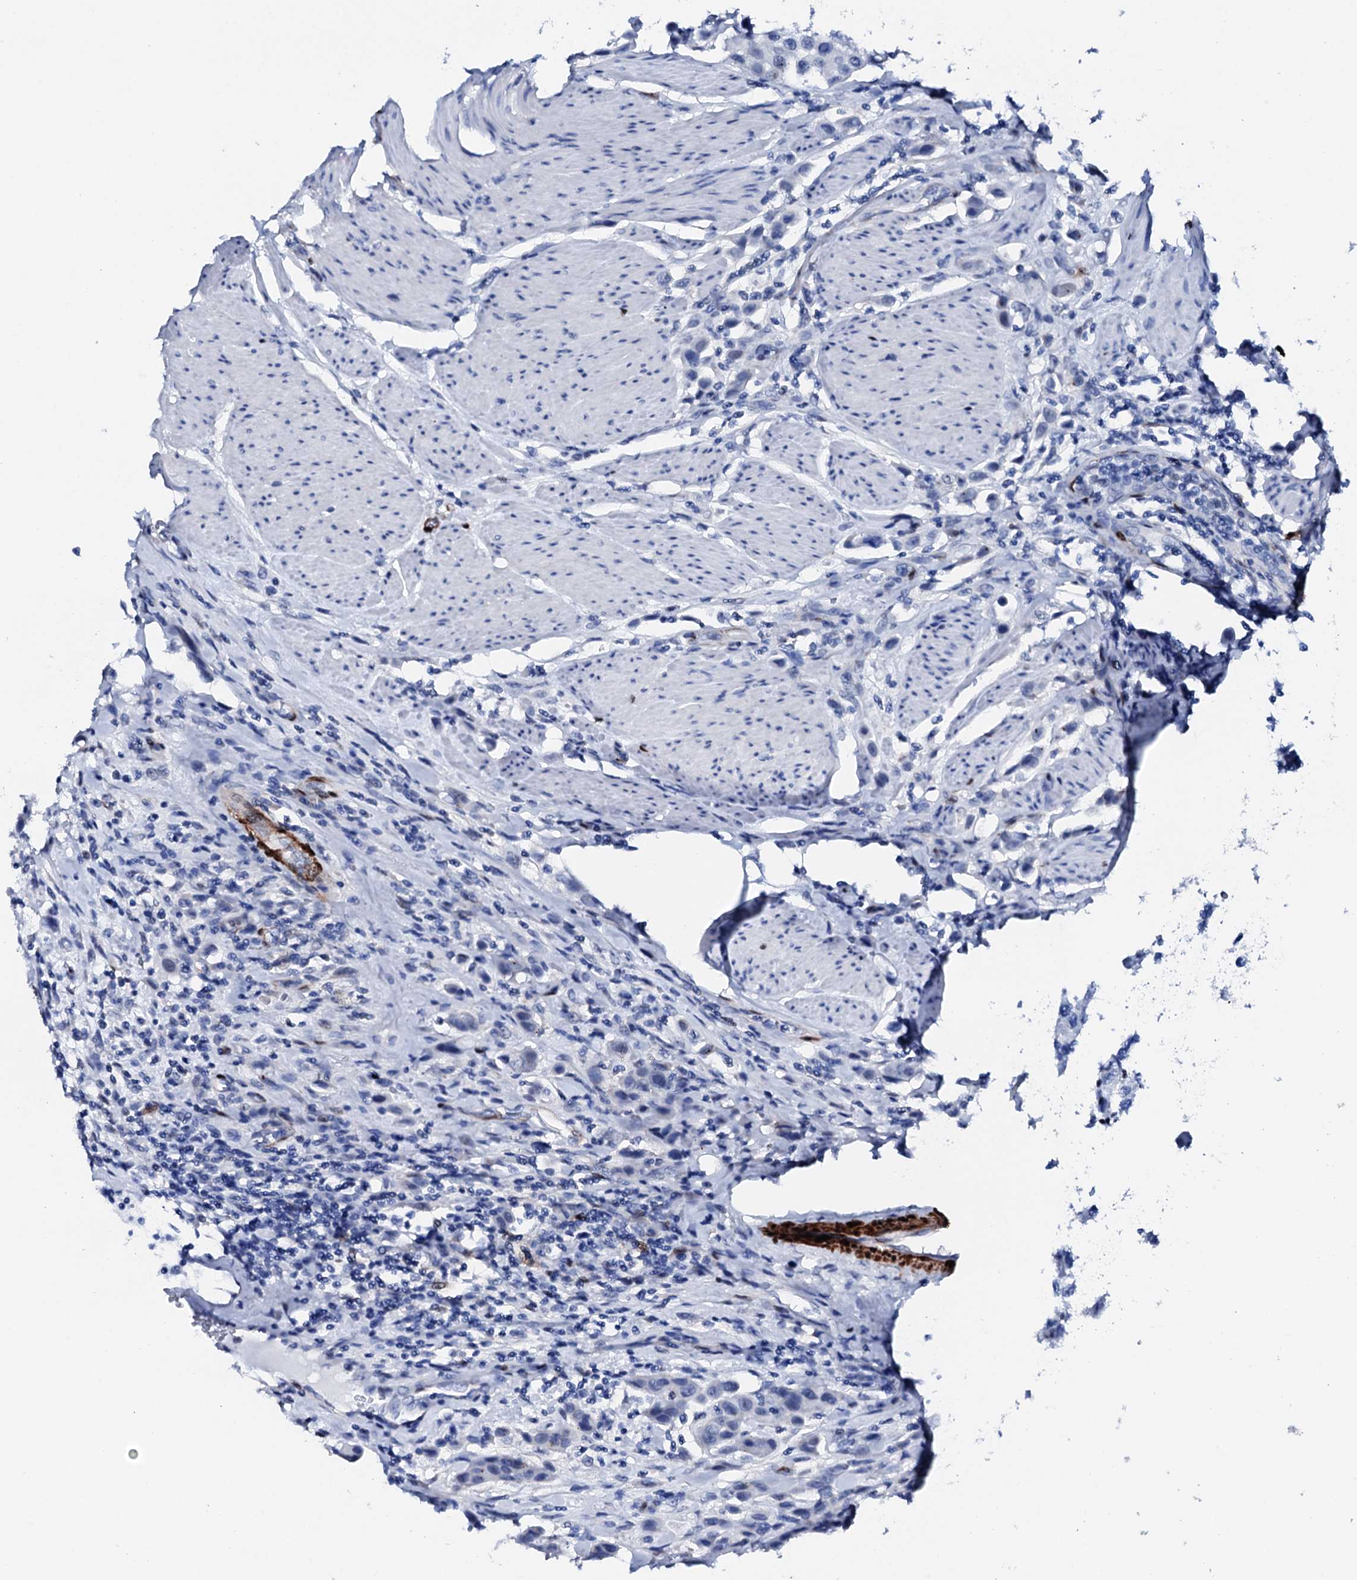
{"staining": {"intensity": "negative", "quantity": "none", "location": "none"}, "tissue": "urothelial cancer", "cell_type": "Tumor cells", "image_type": "cancer", "snomed": [{"axis": "morphology", "description": "Urothelial carcinoma, High grade"}, {"axis": "topography", "description": "Urinary bladder"}], "caption": "There is no significant expression in tumor cells of urothelial cancer.", "gene": "NRIP2", "patient": {"sex": "male", "age": 50}}